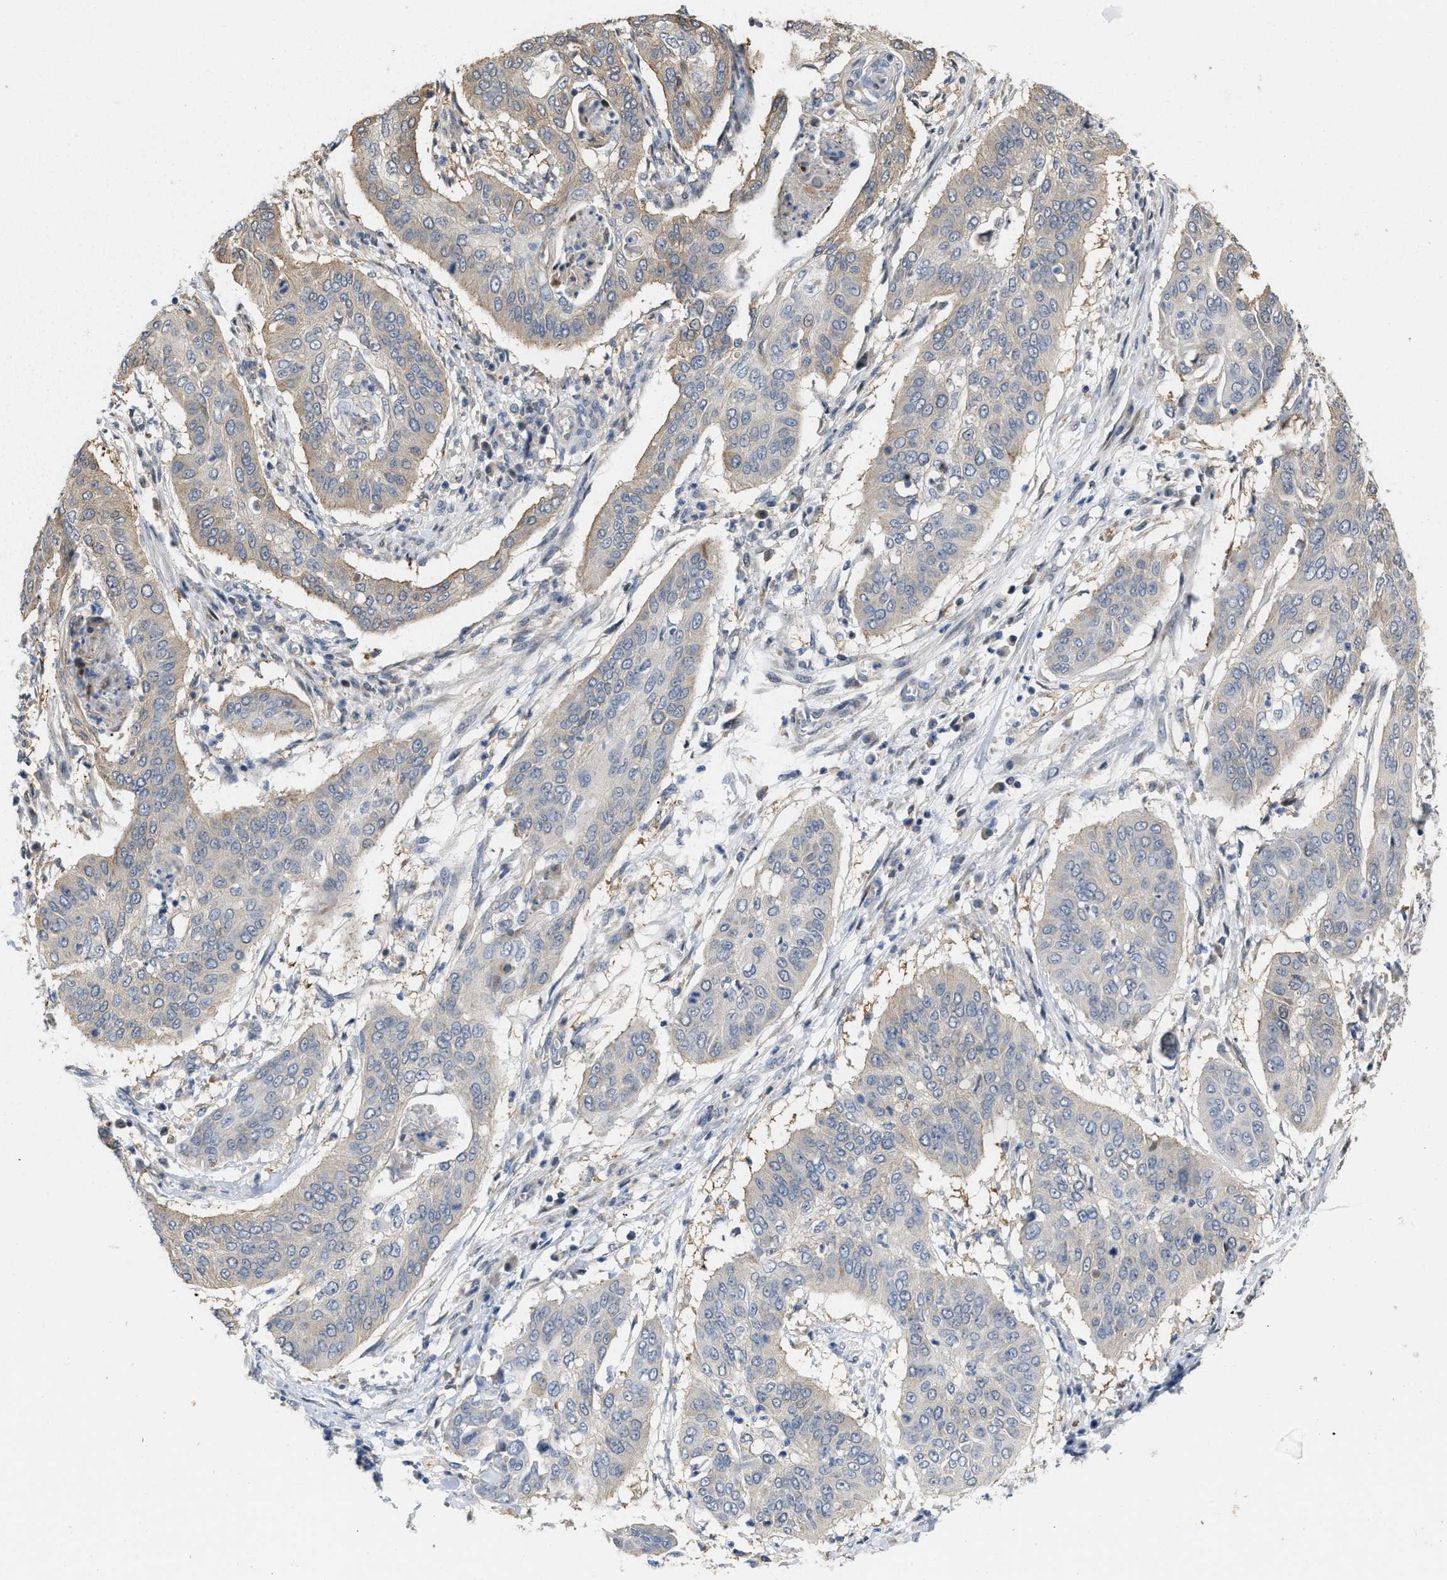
{"staining": {"intensity": "weak", "quantity": "<25%", "location": "cytoplasmic/membranous"}, "tissue": "cervical cancer", "cell_type": "Tumor cells", "image_type": "cancer", "snomed": [{"axis": "morphology", "description": "Squamous cell carcinoma, NOS"}, {"axis": "topography", "description": "Cervix"}], "caption": "Immunohistochemical staining of human squamous cell carcinoma (cervical) exhibits no significant expression in tumor cells. (DAB (3,3'-diaminobenzidine) IHC with hematoxylin counter stain).", "gene": "CSNK1A1", "patient": {"sex": "female", "age": 39}}